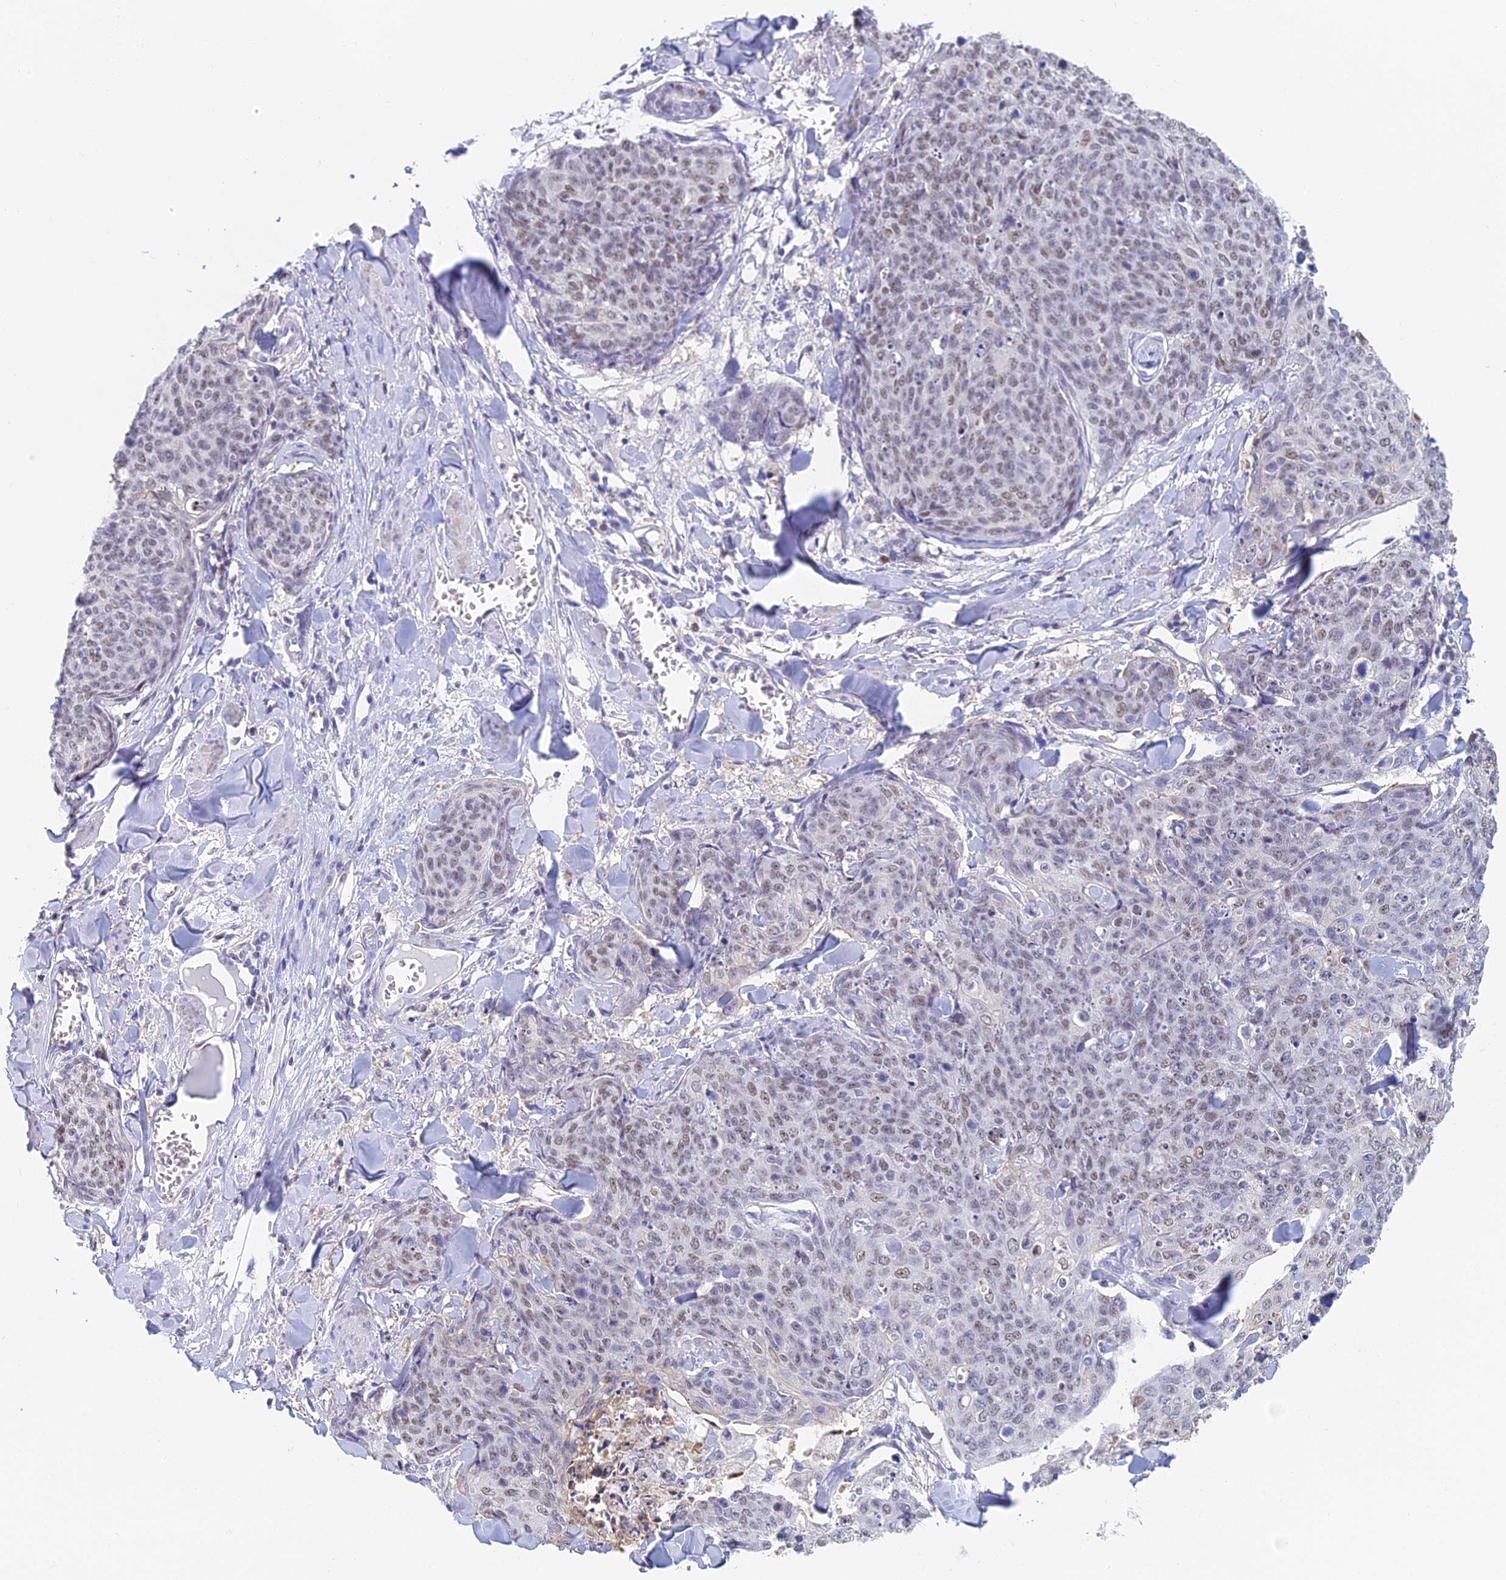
{"staining": {"intensity": "moderate", "quantity": ">75%", "location": "nuclear"}, "tissue": "skin cancer", "cell_type": "Tumor cells", "image_type": "cancer", "snomed": [{"axis": "morphology", "description": "Squamous cell carcinoma, NOS"}, {"axis": "topography", "description": "Skin"}, {"axis": "topography", "description": "Vulva"}], "caption": "Immunohistochemistry image of neoplastic tissue: human squamous cell carcinoma (skin) stained using IHC shows medium levels of moderate protein expression localized specifically in the nuclear of tumor cells, appearing as a nuclear brown color.", "gene": "MCM2", "patient": {"sex": "female", "age": 85}}